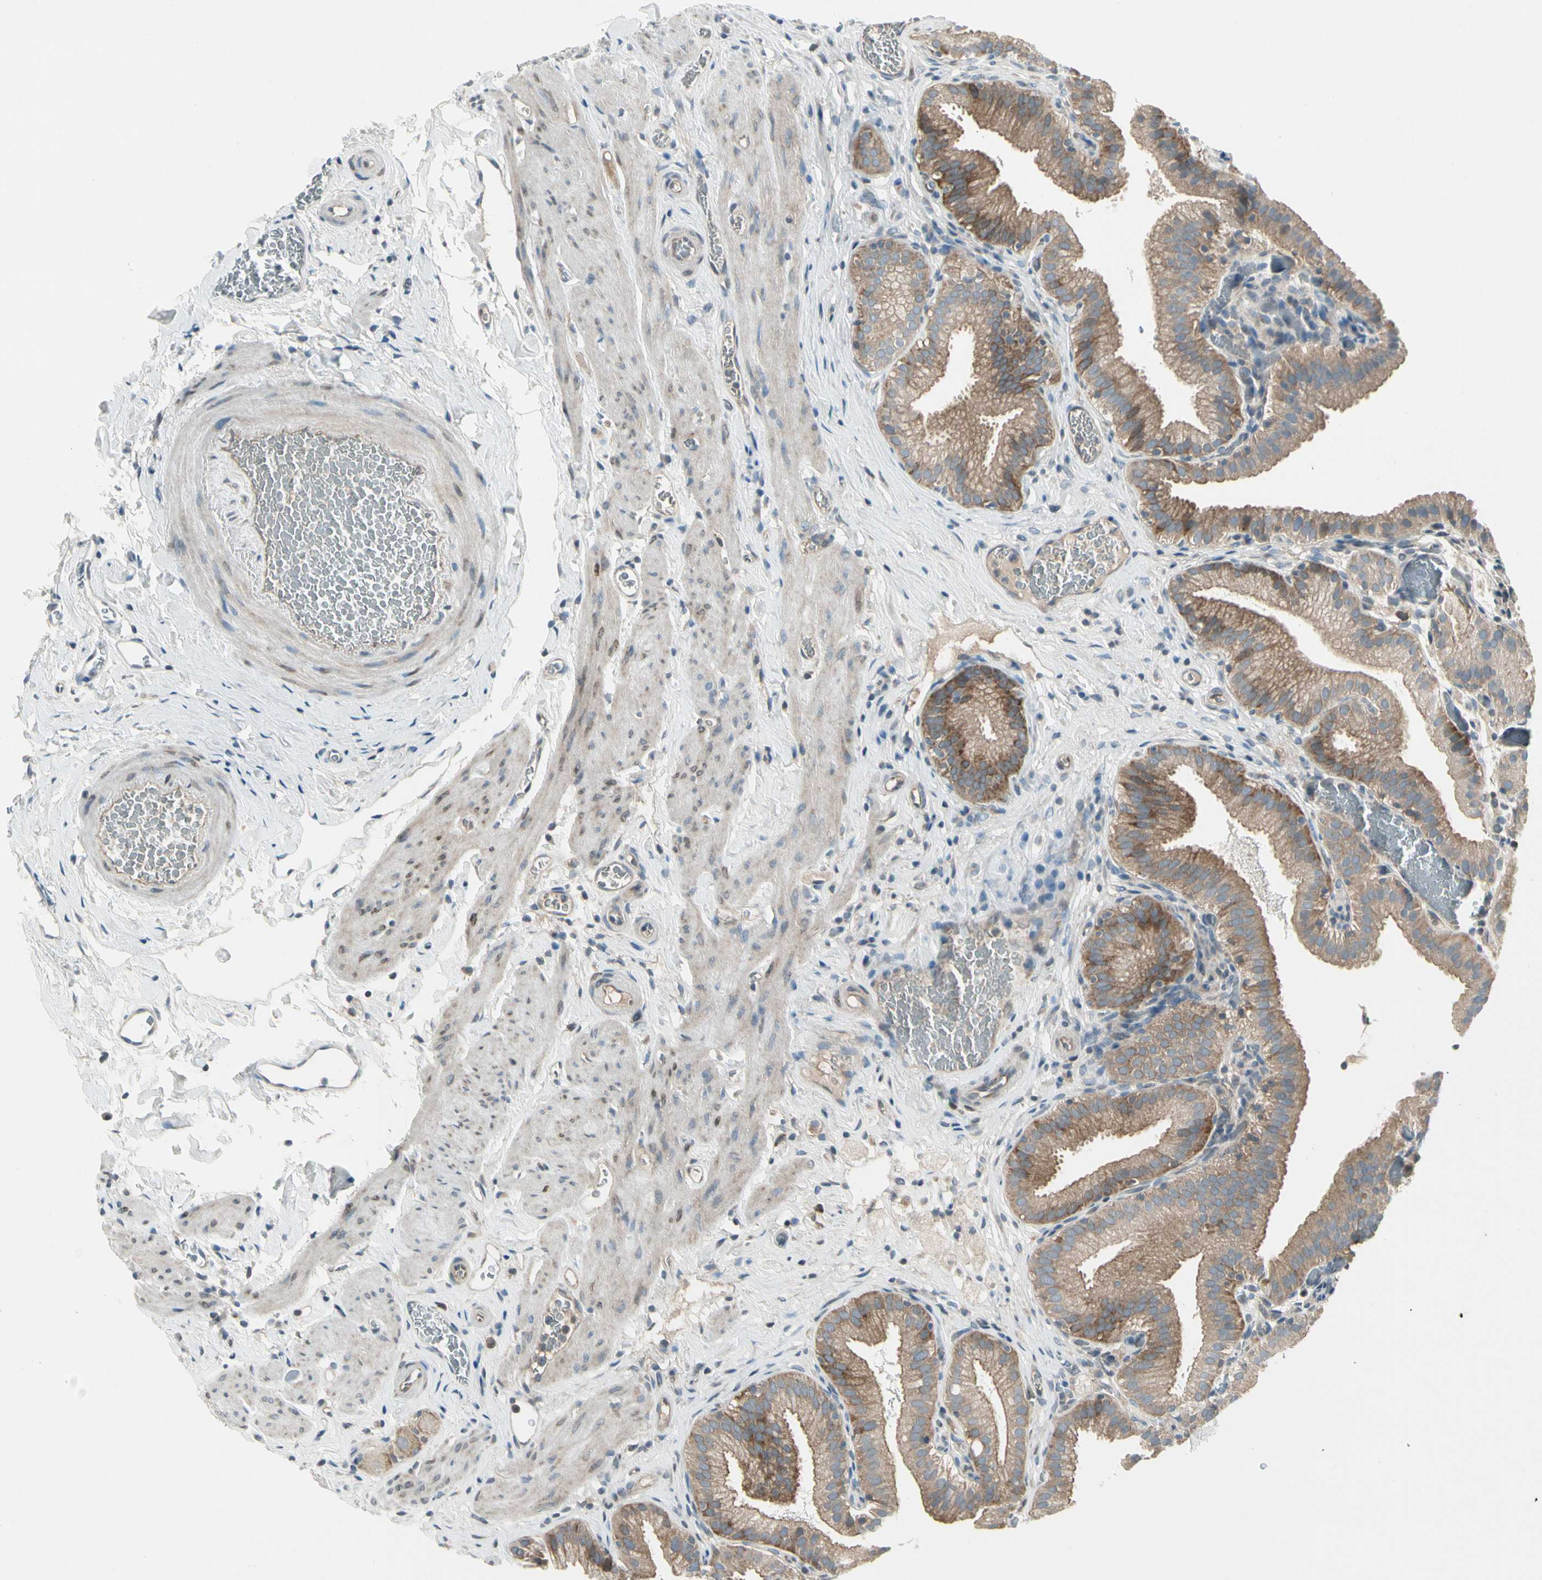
{"staining": {"intensity": "moderate", "quantity": ">75%", "location": "cytoplasmic/membranous"}, "tissue": "gallbladder", "cell_type": "Glandular cells", "image_type": "normal", "snomed": [{"axis": "morphology", "description": "Normal tissue, NOS"}, {"axis": "topography", "description": "Gallbladder"}], "caption": "A brown stain shows moderate cytoplasmic/membranous positivity of a protein in glandular cells of unremarkable human gallbladder.", "gene": "PANK2", "patient": {"sex": "male", "age": 54}}